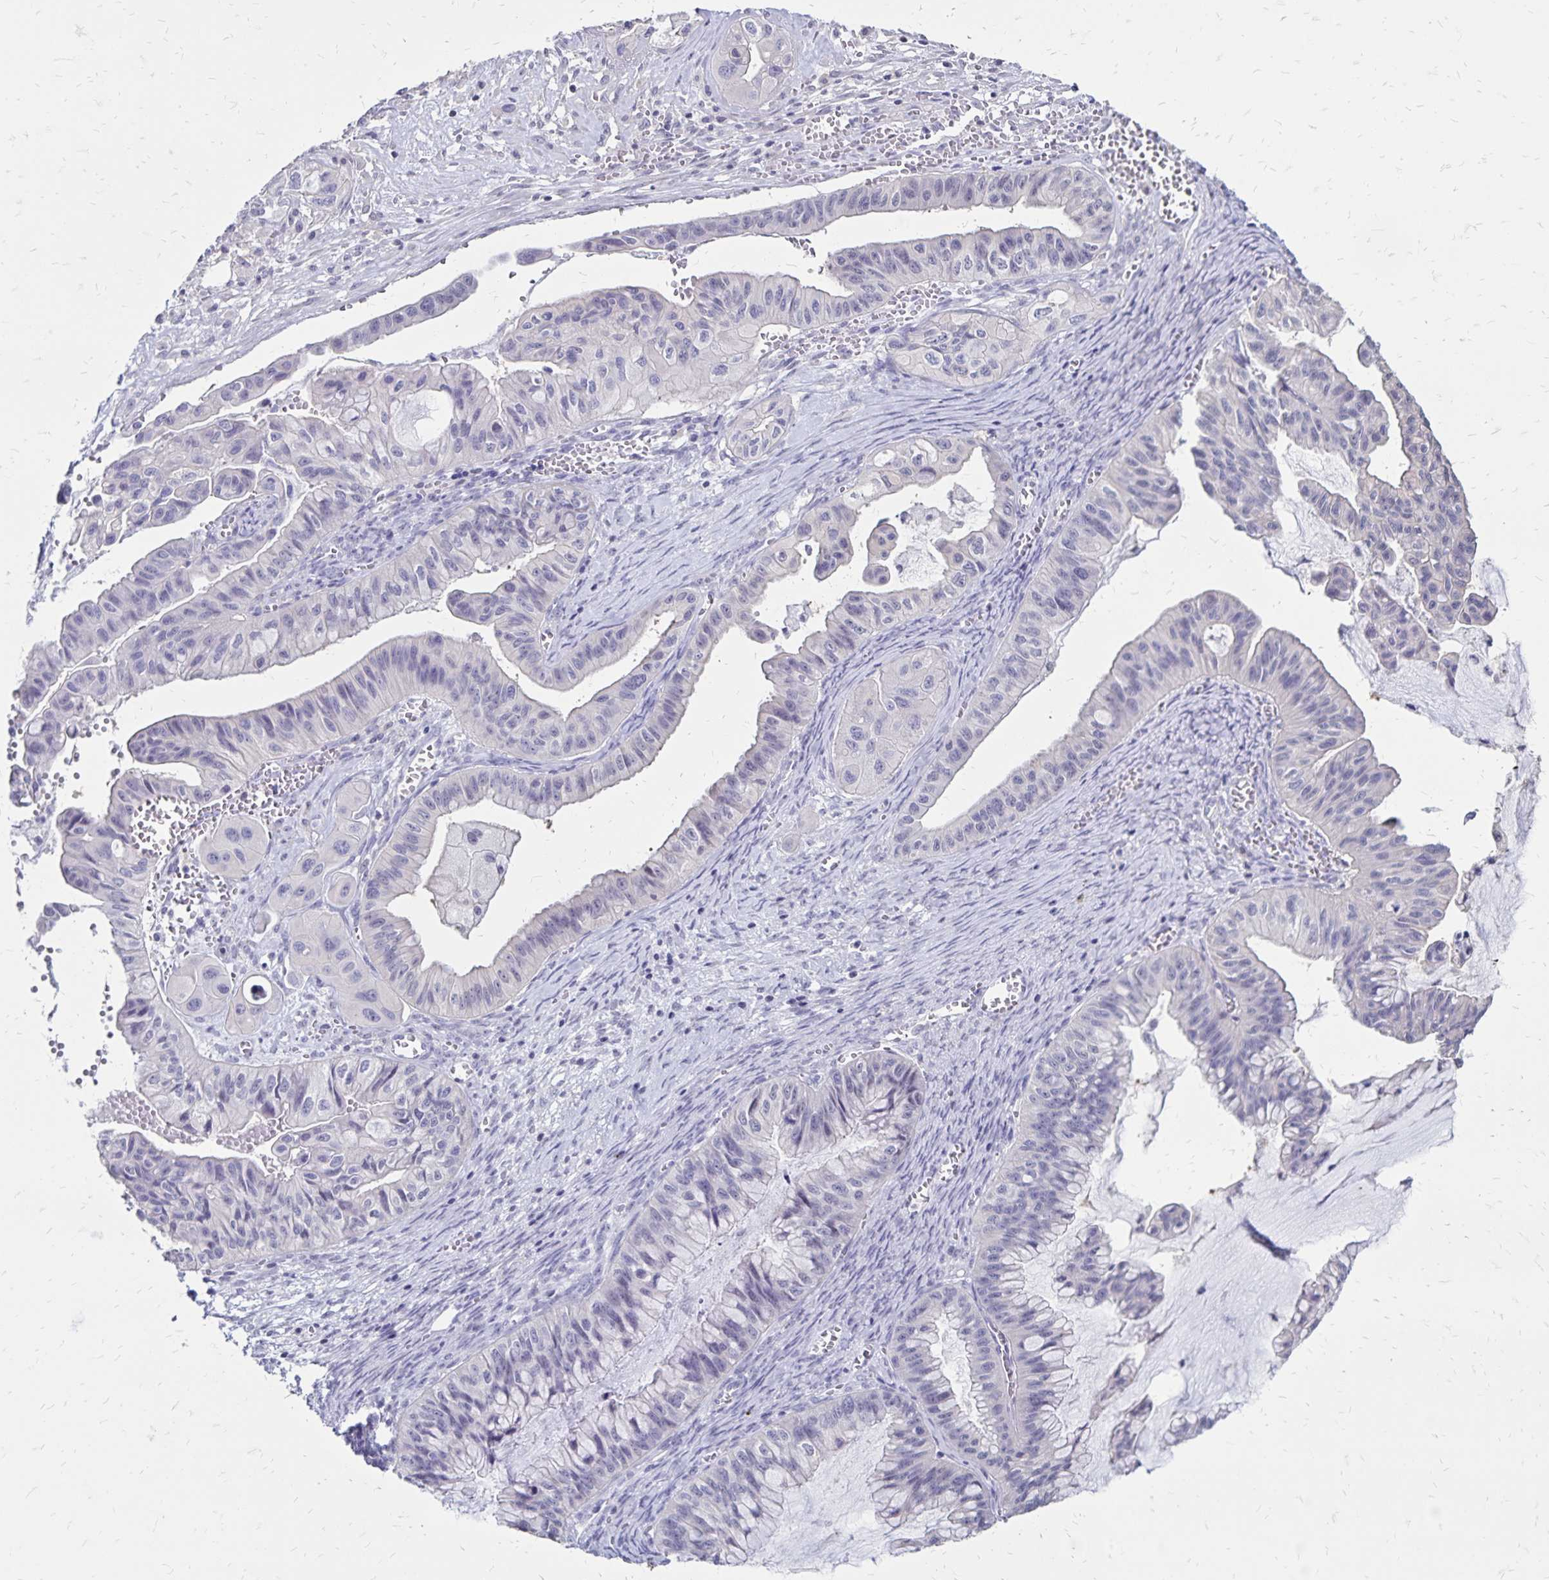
{"staining": {"intensity": "negative", "quantity": "none", "location": "none"}, "tissue": "ovarian cancer", "cell_type": "Tumor cells", "image_type": "cancer", "snomed": [{"axis": "morphology", "description": "Cystadenocarcinoma, mucinous, NOS"}, {"axis": "topography", "description": "Ovary"}], "caption": "Ovarian mucinous cystadenocarcinoma stained for a protein using immunohistochemistry displays no positivity tumor cells.", "gene": "SH3GL3", "patient": {"sex": "female", "age": 72}}